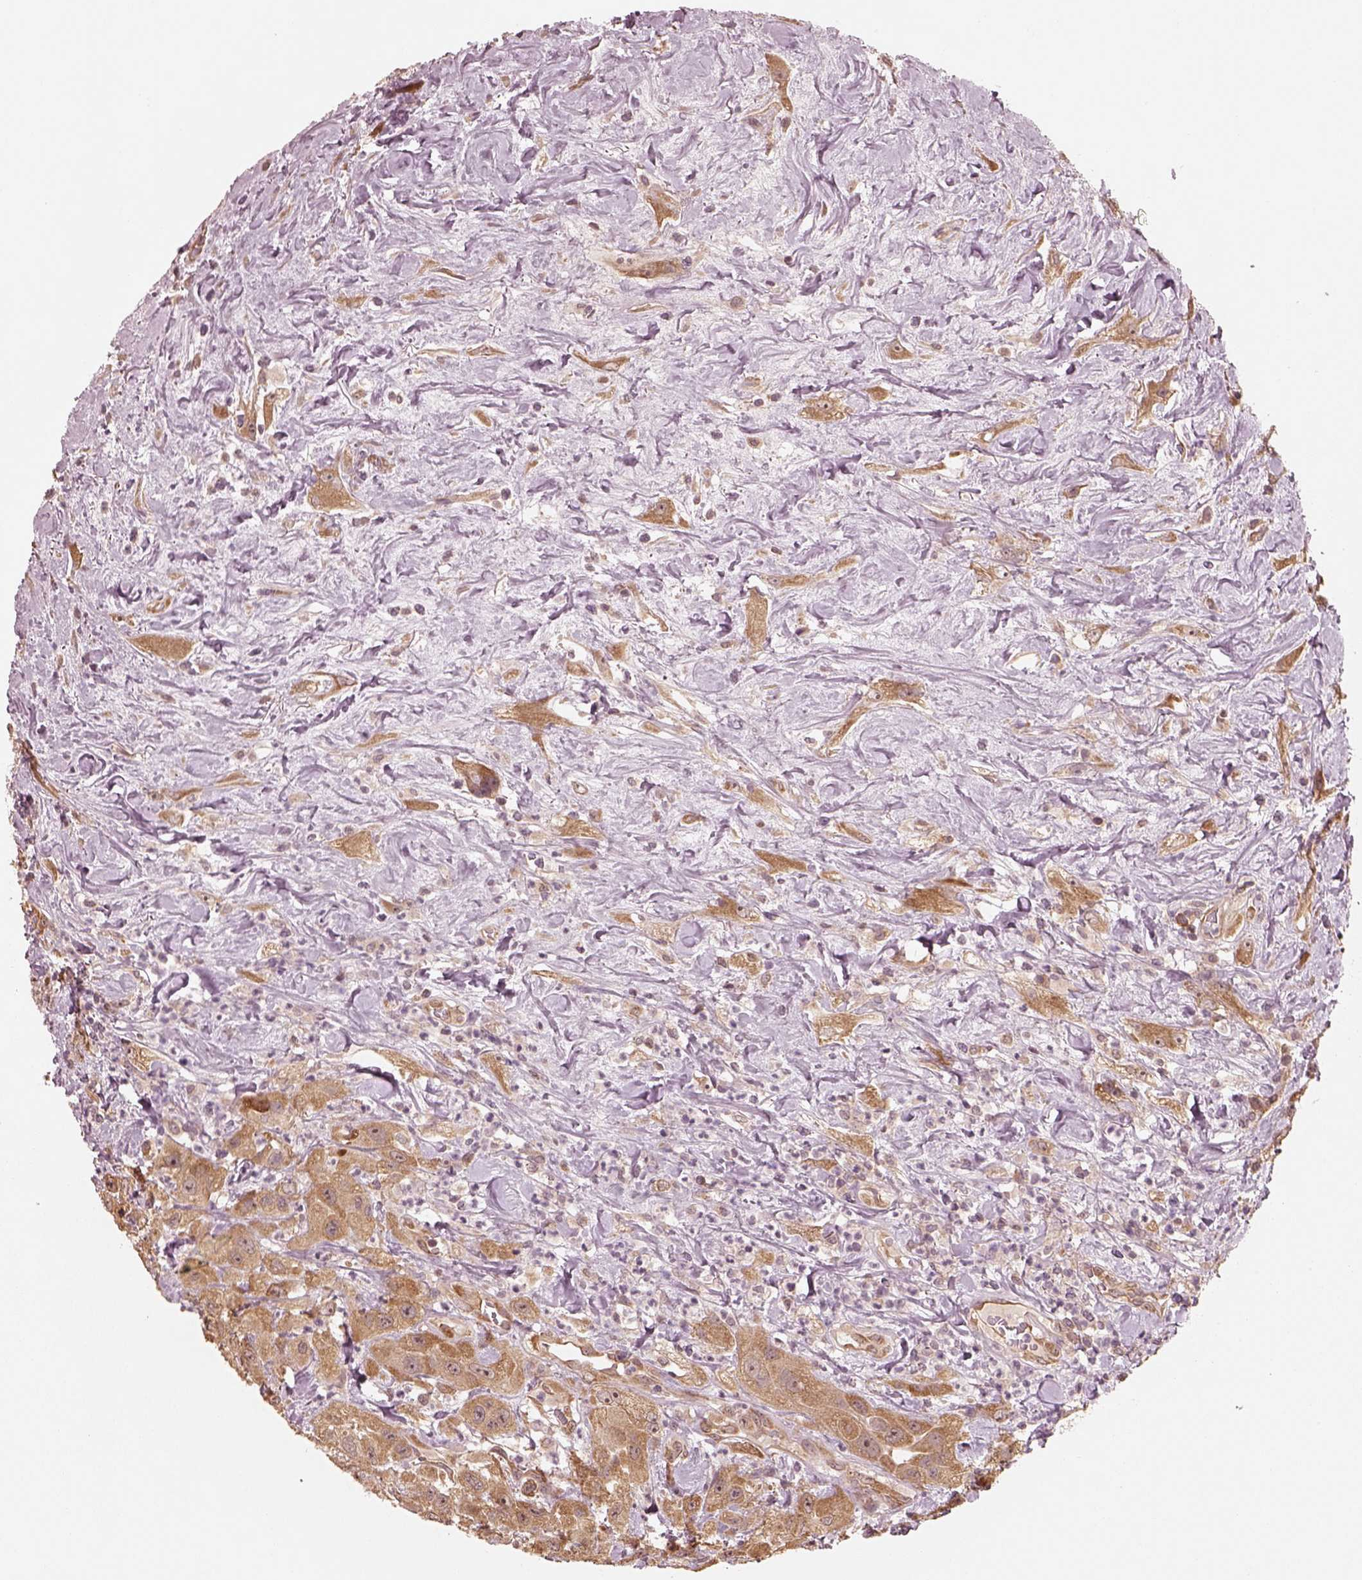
{"staining": {"intensity": "moderate", "quantity": ">75%", "location": "cytoplasmic/membranous"}, "tissue": "urothelial cancer", "cell_type": "Tumor cells", "image_type": "cancer", "snomed": [{"axis": "morphology", "description": "Urothelial carcinoma, High grade"}, {"axis": "topography", "description": "Urinary bladder"}], "caption": "Protein analysis of urothelial cancer tissue shows moderate cytoplasmic/membranous staining in approximately >75% of tumor cells. Nuclei are stained in blue.", "gene": "RPS5", "patient": {"sex": "male", "age": 79}}